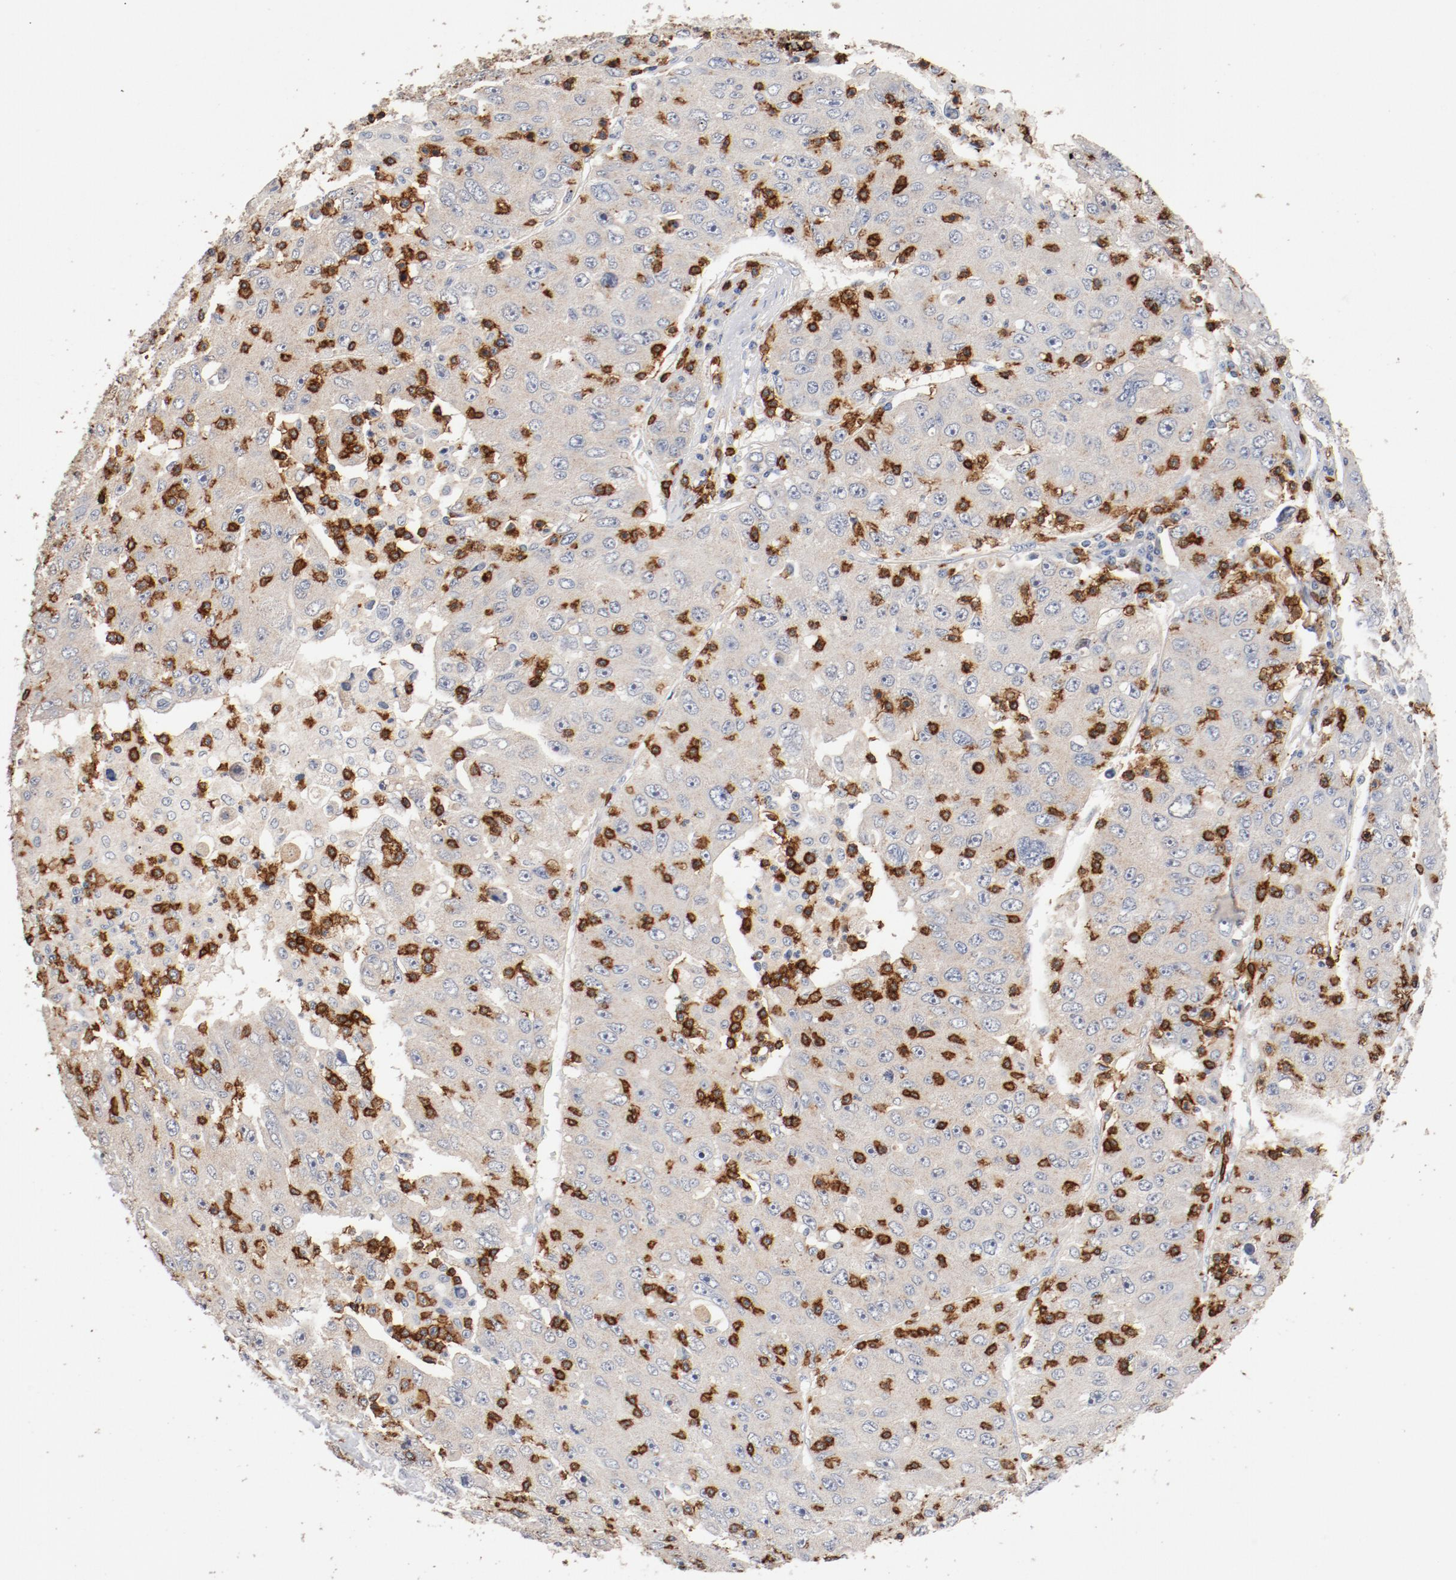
{"staining": {"intensity": "negative", "quantity": "none", "location": "none"}, "tissue": "liver cancer", "cell_type": "Tumor cells", "image_type": "cancer", "snomed": [{"axis": "morphology", "description": "Carcinoma, Hepatocellular, NOS"}, {"axis": "topography", "description": "Liver"}], "caption": "DAB (3,3'-diaminobenzidine) immunohistochemical staining of human liver cancer (hepatocellular carcinoma) reveals no significant positivity in tumor cells.", "gene": "CD247", "patient": {"sex": "male", "age": 49}}